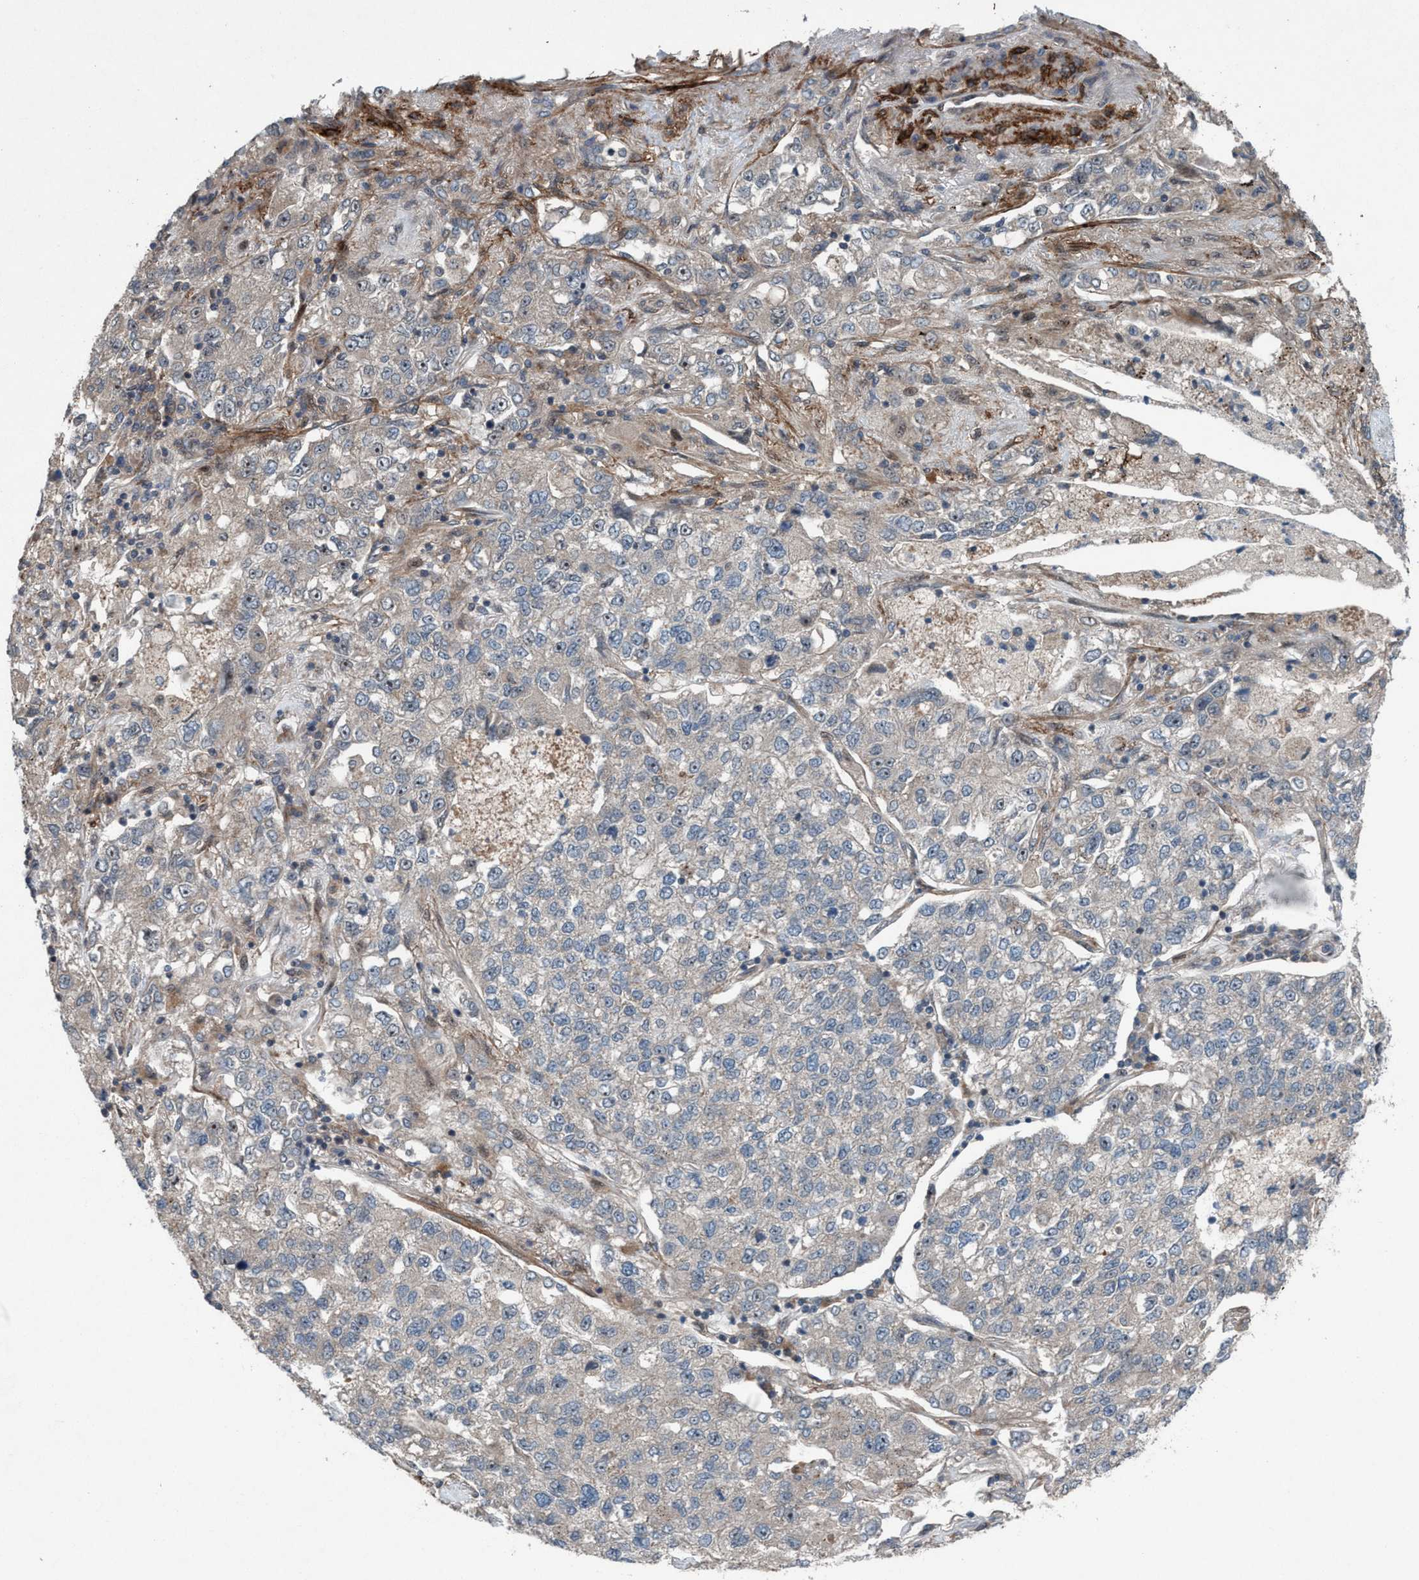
{"staining": {"intensity": "negative", "quantity": "none", "location": "none"}, "tissue": "lung cancer", "cell_type": "Tumor cells", "image_type": "cancer", "snomed": [{"axis": "morphology", "description": "Adenocarcinoma, NOS"}, {"axis": "topography", "description": "Lung"}], "caption": "Immunohistochemistry (IHC) histopathology image of lung cancer (adenocarcinoma) stained for a protein (brown), which demonstrates no expression in tumor cells.", "gene": "NISCH", "patient": {"sex": "male", "age": 49}}